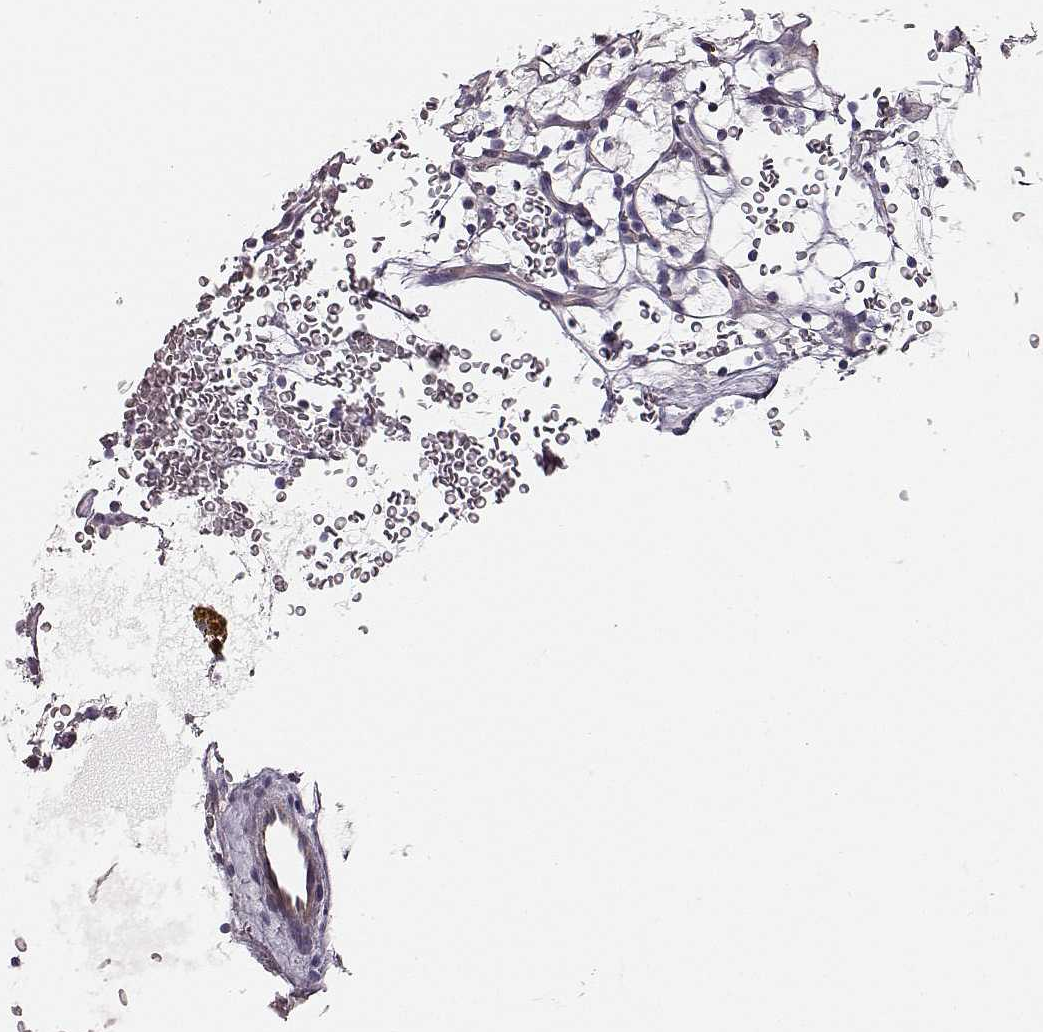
{"staining": {"intensity": "negative", "quantity": "none", "location": "none"}, "tissue": "renal cancer", "cell_type": "Tumor cells", "image_type": "cancer", "snomed": [{"axis": "morphology", "description": "Adenocarcinoma, NOS"}, {"axis": "topography", "description": "Kidney"}], "caption": "Photomicrograph shows no protein expression in tumor cells of renal adenocarcinoma tissue.", "gene": "UBL4B", "patient": {"sex": "female", "age": 64}}